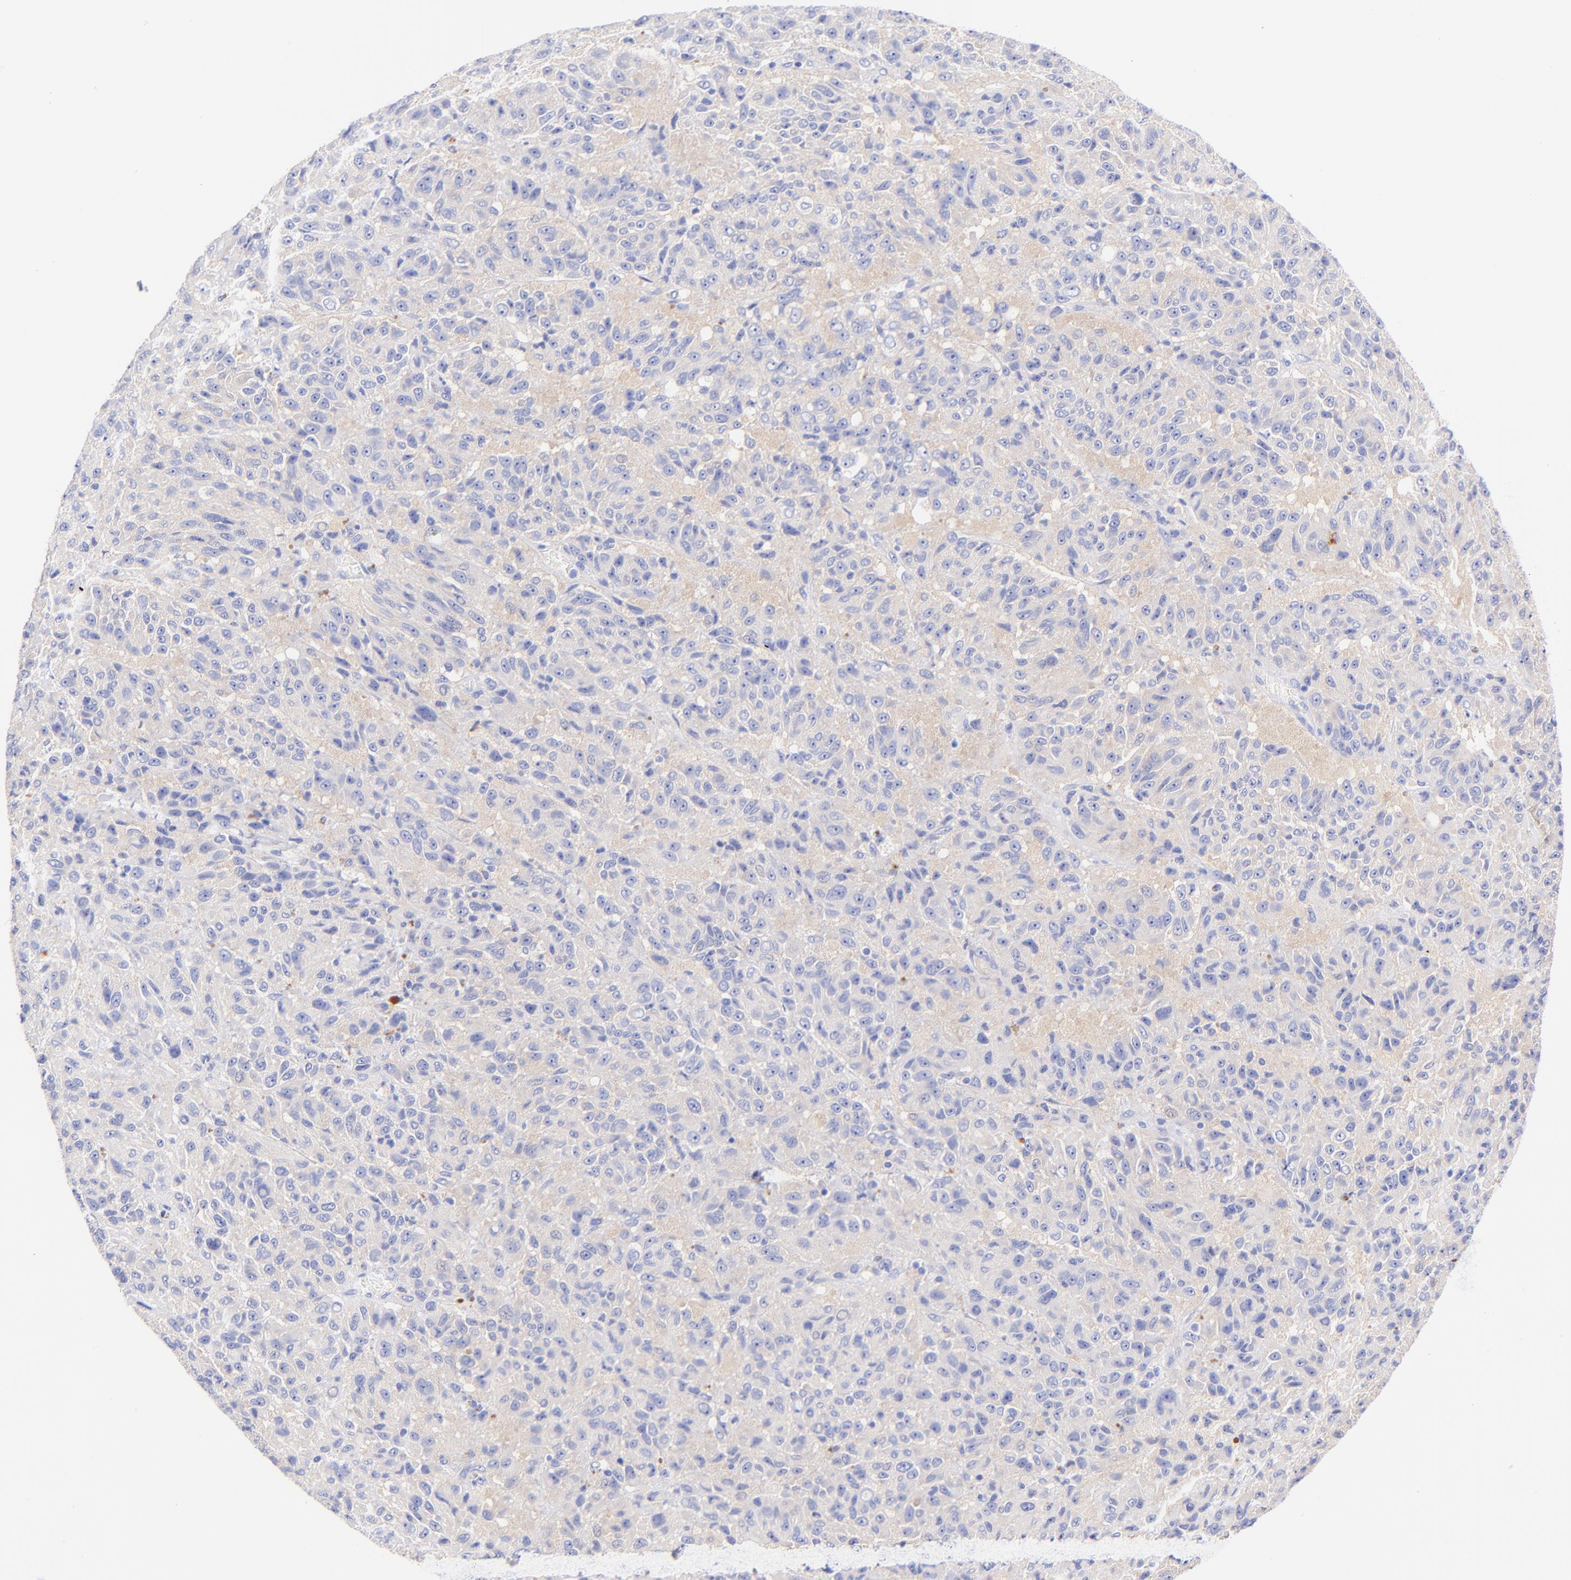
{"staining": {"intensity": "weak", "quantity": "25%-75%", "location": "cytoplasmic/membranous"}, "tissue": "melanoma", "cell_type": "Tumor cells", "image_type": "cancer", "snomed": [{"axis": "morphology", "description": "Malignant melanoma, Metastatic site"}, {"axis": "topography", "description": "Lung"}], "caption": "High-power microscopy captured an IHC histopathology image of melanoma, revealing weak cytoplasmic/membranous expression in approximately 25%-75% of tumor cells. (DAB (3,3'-diaminobenzidine) = brown stain, brightfield microscopy at high magnification).", "gene": "GPHN", "patient": {"sex": "male", "age": 64}}